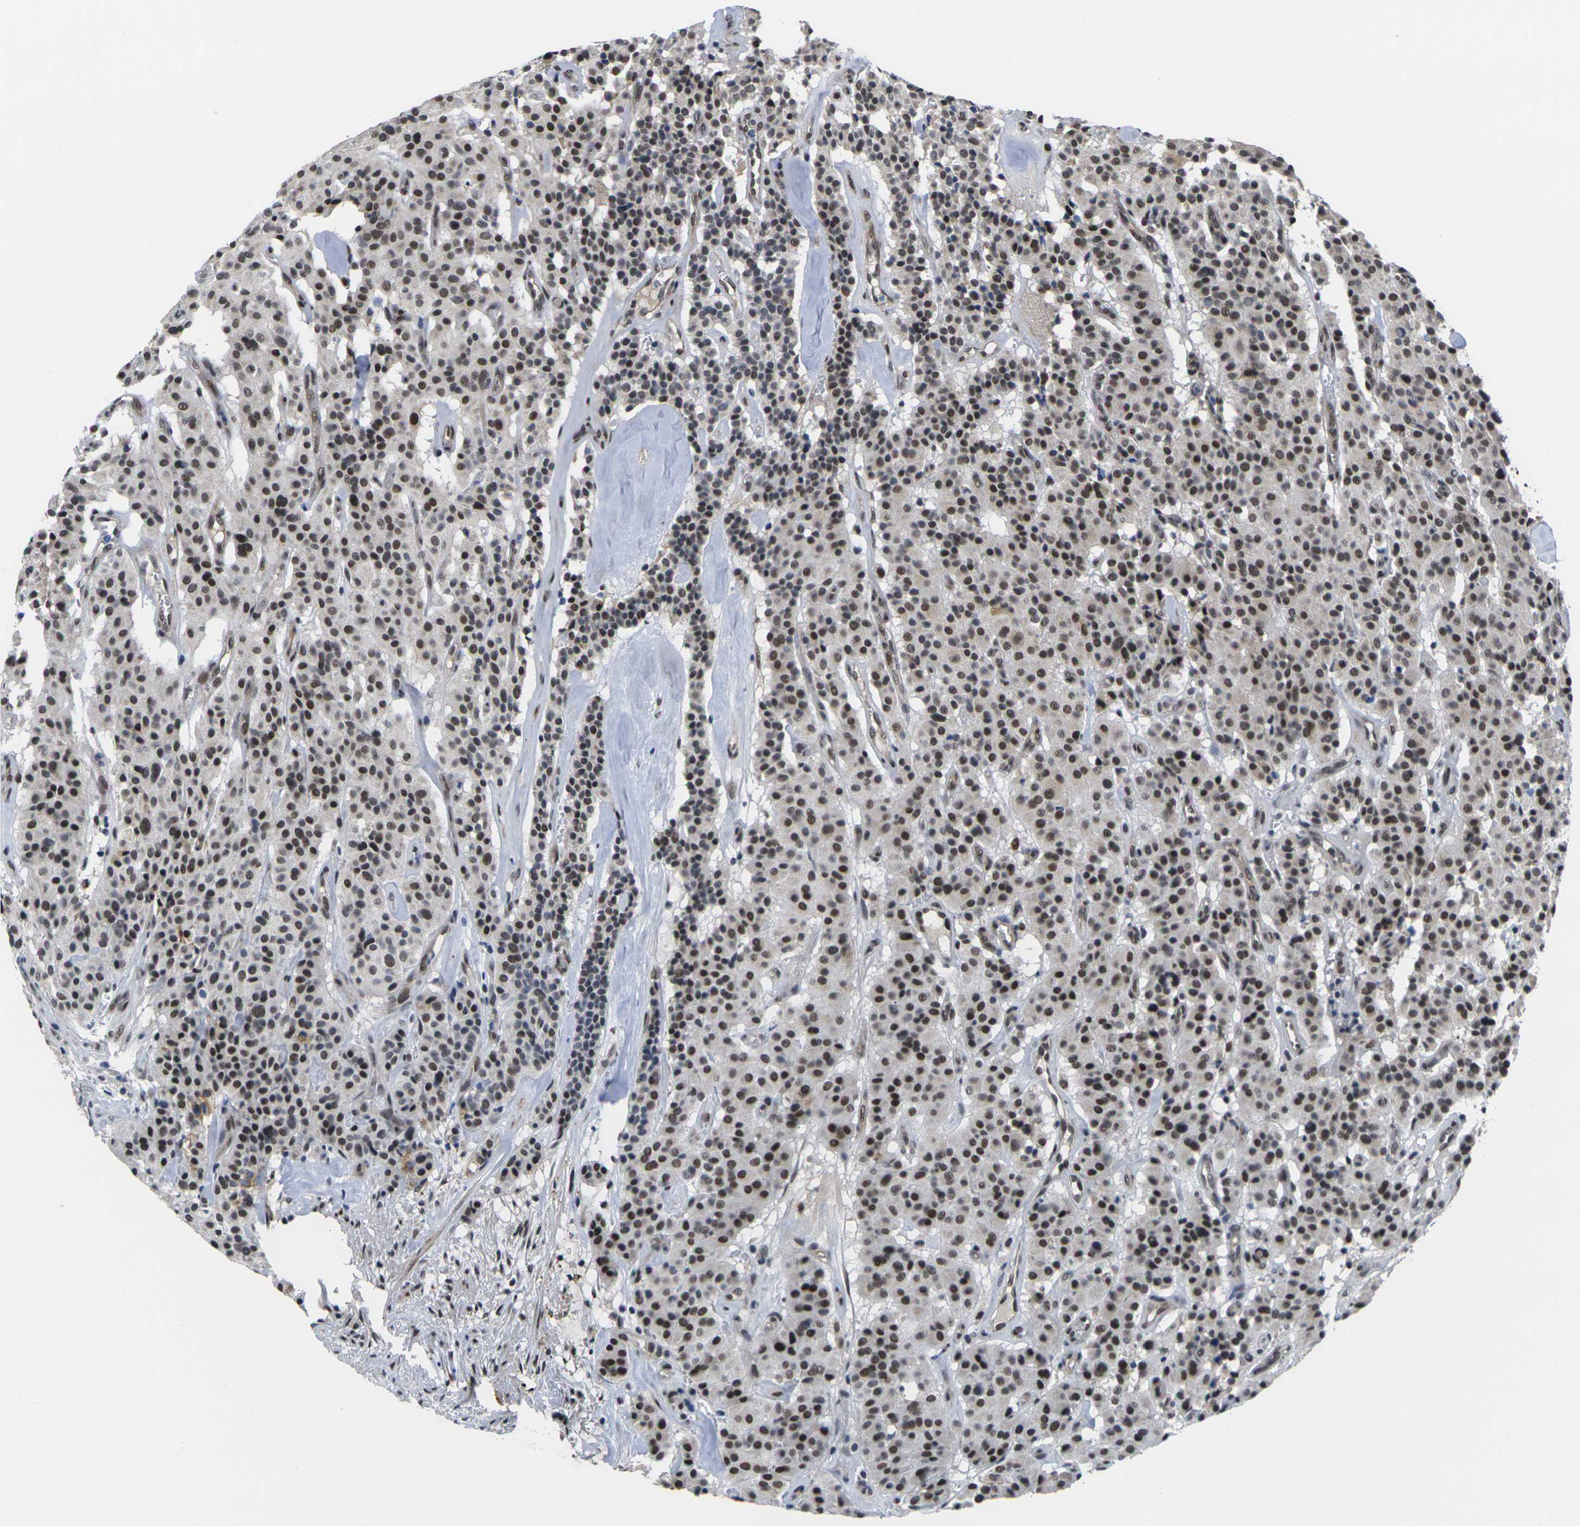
{"staining": {"intensity": "strong", "quantity": ">75%", "location": "nuclear"}, "tissue": "carcinoid", "cell_type": "Tumor cells", "image_type": "cancer", "snomed": [{"axis": "morphology", "description": "Carcinoid, malignant, NOS"}, {"axis": "topography", "description": "Lung"}], "caption": "Immunohistochemical staining of carcinoid (malignant) displays high levels of strong nuclear protein expression in approximately >75% of tumor cells.", "gene": "RBM7", "patient": {"sex": "male", "age": 30}}